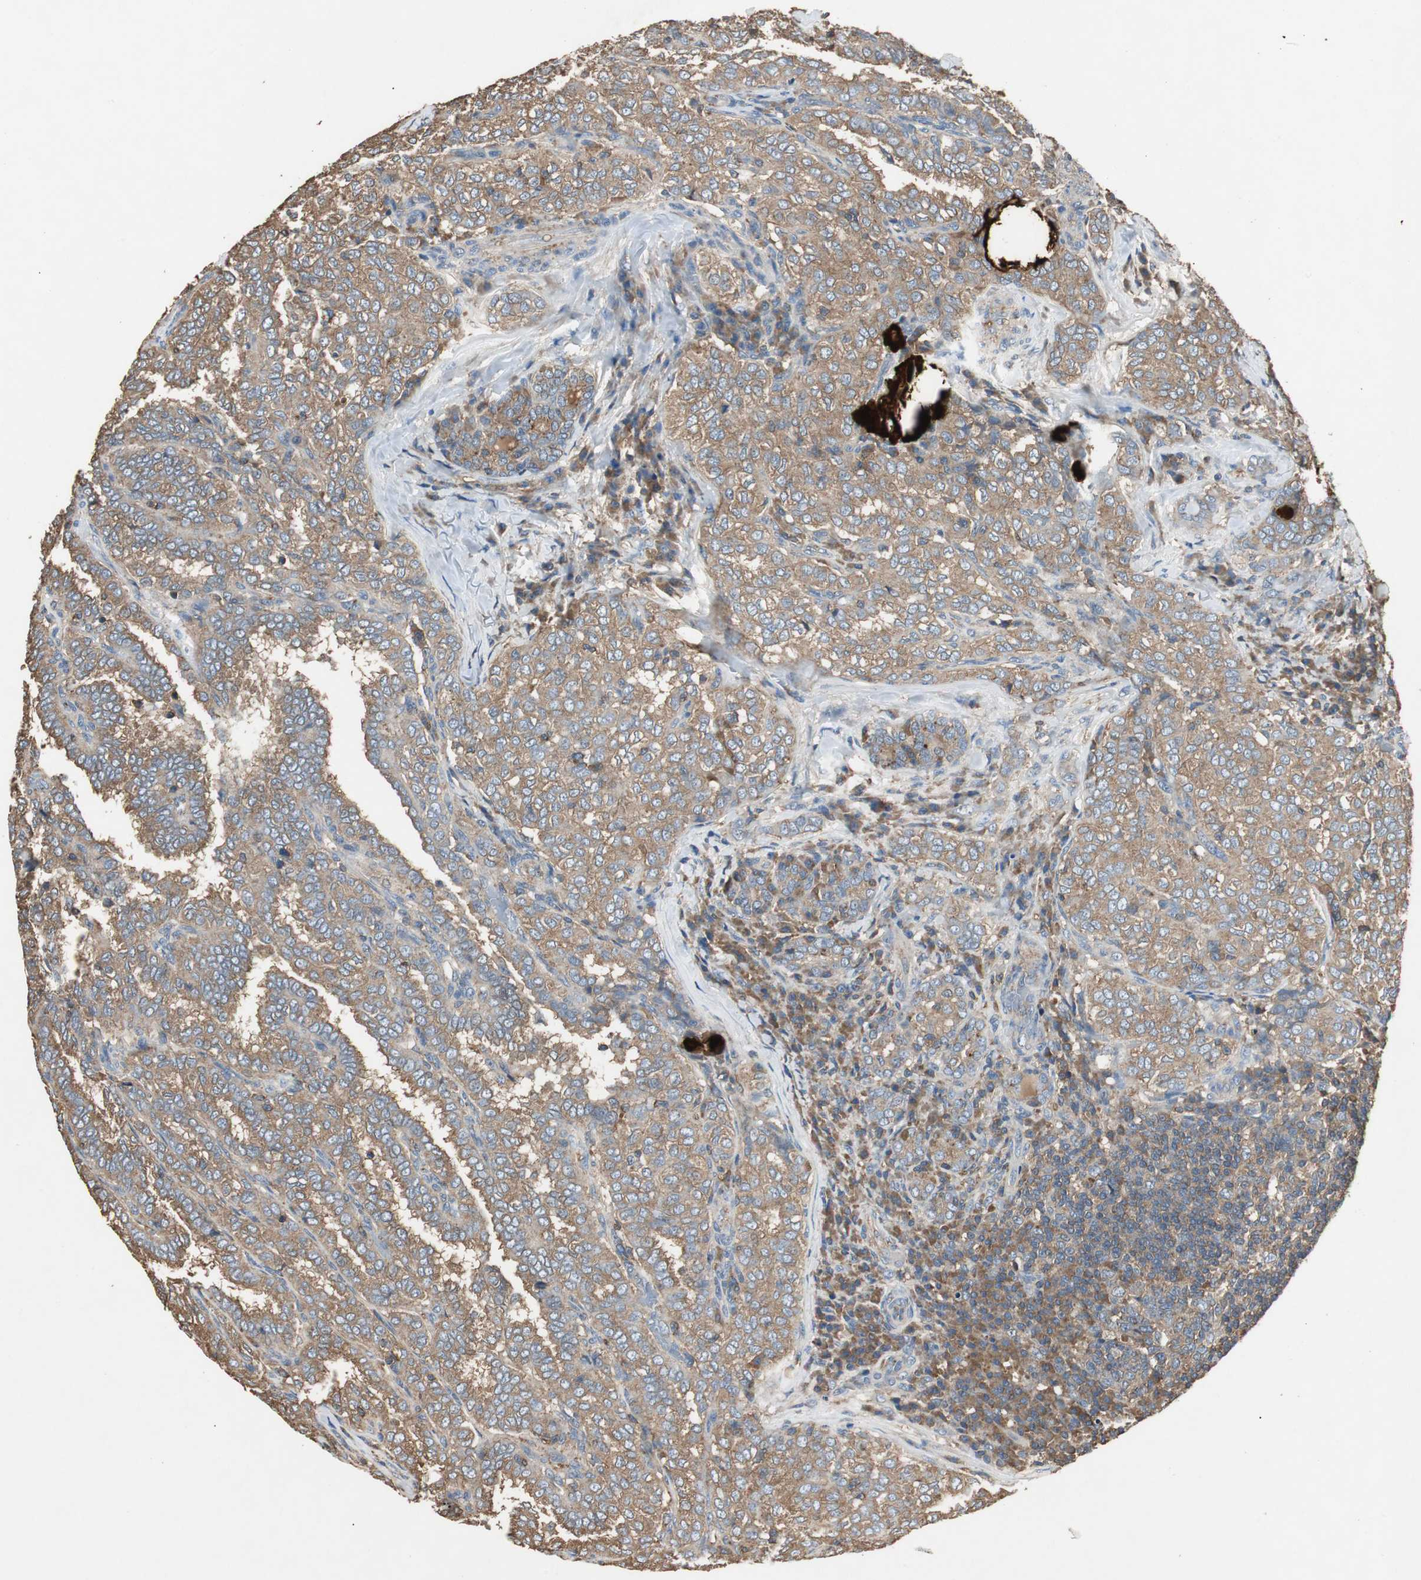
{"staining": {"intensity": "moderate", "quantity": ">75%", "location": "cytoplasmic/membranous"}, "tissue": "thyroid cancer", "cell_type": "Tumor cells", "image_type": "cancer", "snomed": [{"axis": "morphology", "description": "Papillary adenocarcinoma, NOS"}, {"axis": "topography", "description": "Thyroid gland"}], "caption": "IHC micrograph of thyroid cancer (papillary adenocarcinoma) stained for a protein (brown), which displays medium levels of moderate cytoplasmic/membranous staining in approximately >75% of tumor cells.", "gene": "TNFRSF14", "patient": {"sex": "female", "age": 30}}